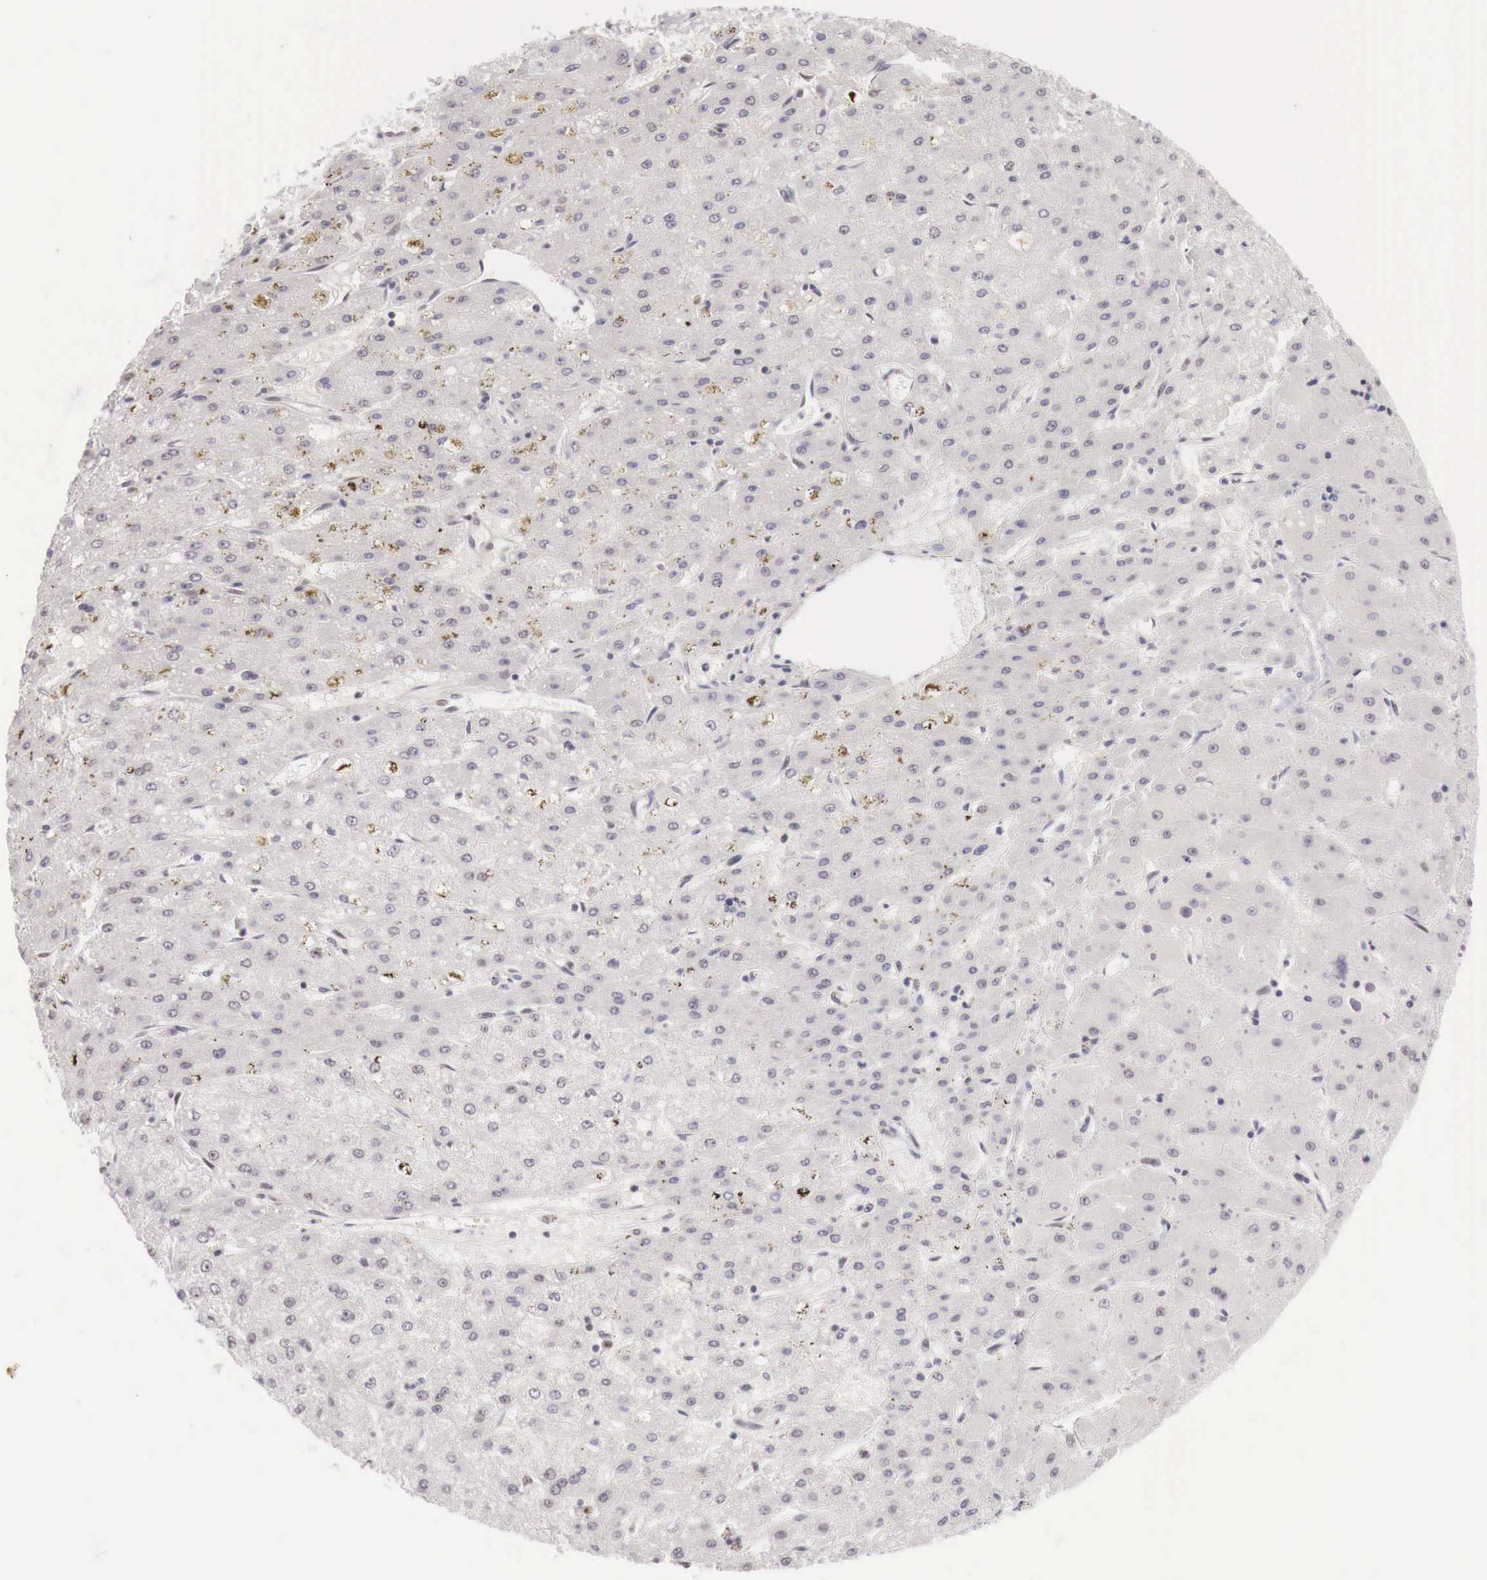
{"staining": {"intensity": "negative", "quantity": "none", "location": "none"}, "tissue": "liver cancer", "cell_type": "Tumor cells", "image_type": "cancer", "snomed": [{"axis": "morphology", "description": "Carcinoma, Hepatocellular, NOS"}, {"axis": "topography", "description": "Liver"}], "caption": "The immunohistochemistry micrograph has no significant positivity in tumor cells of liver cancer (hepatocellular carcinoma) tissue.", "gene": "PHF14", "patient": {"sex": "female", "age": 52}}